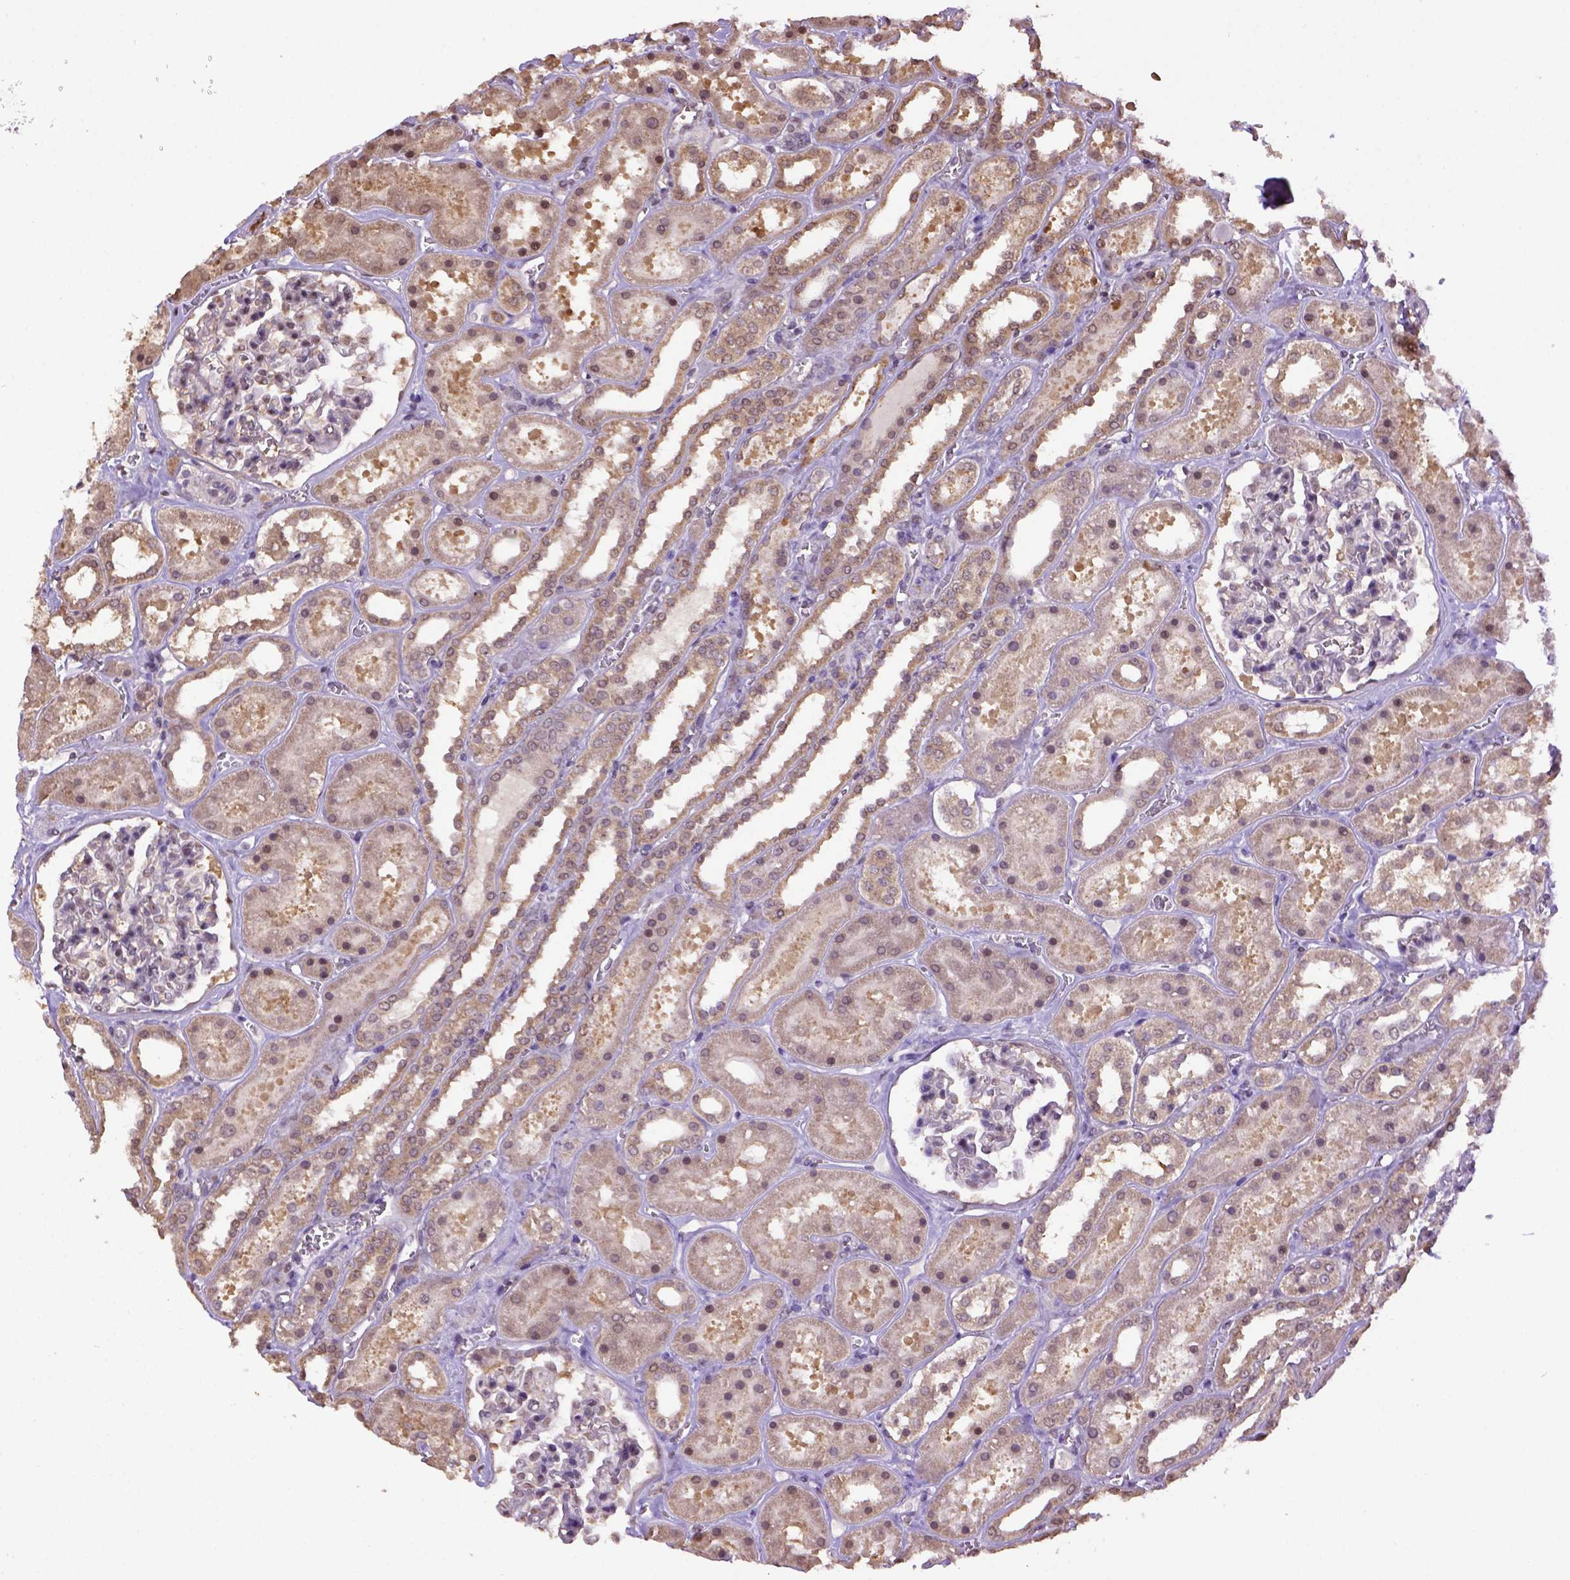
{"staining": {"intensity": "negative", "quantity": "none", "location": "none"}, "tissue": "kidney", "cell_type": "Cells in glomeruli", "image_type": "normal", "snomed": [{"axis": "morphology", "description": "Normal tissue, NOS"}, {"axis": "topography", "description": "Kidney"}], "caption": "An image of human kidney is negative for staining in cells in glomeruli.", "gene": "WDR17", "patient": {"sex": "female", "age": 41}}